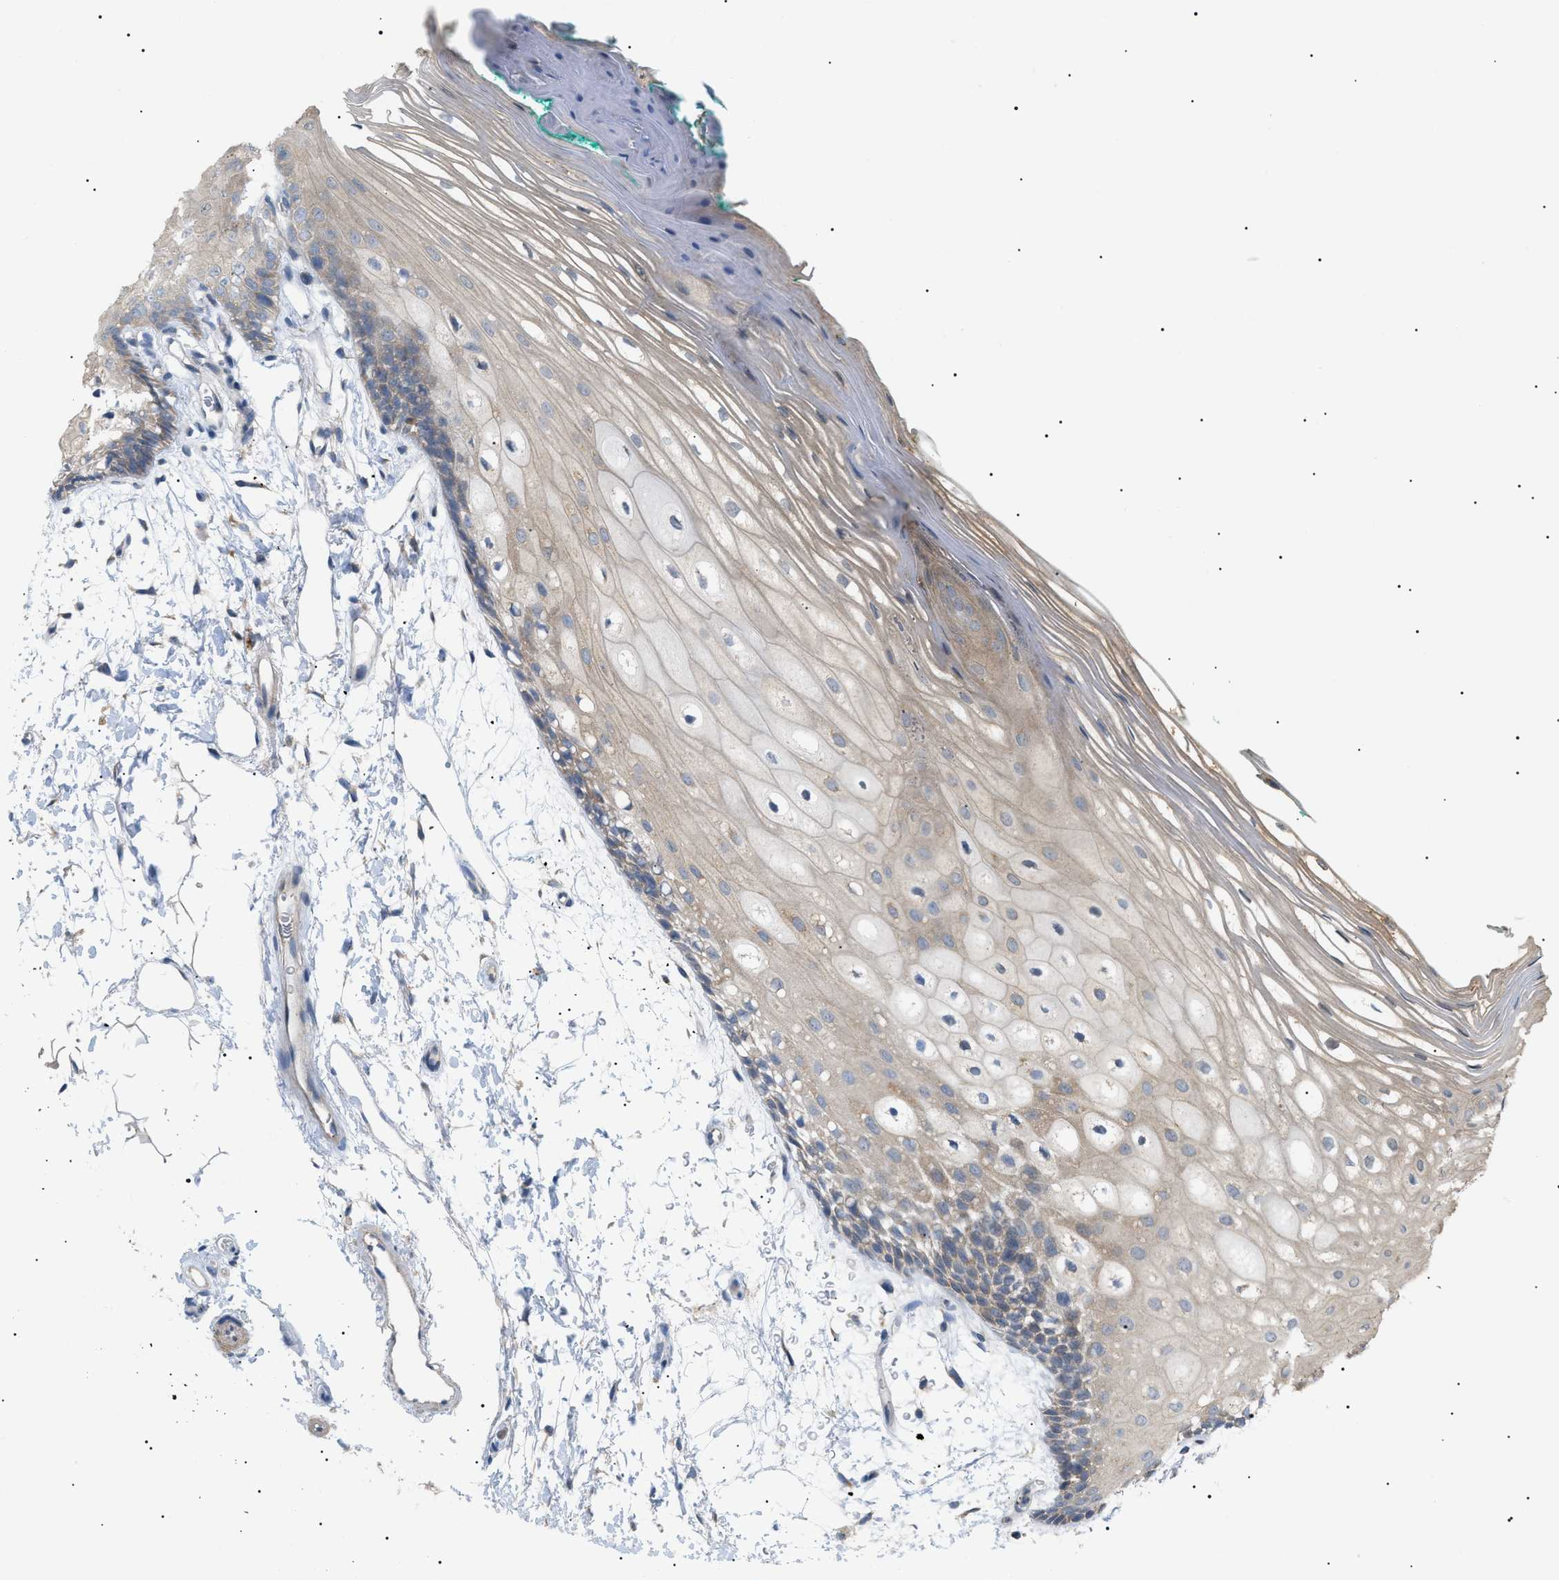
{"staining": {"intensity": "weak", "quantity": ">75%", "location": "cytoplasmic/membranous"}, "tissue": "oral mucosa", "cell_type": "Squamous epithelial cells", "image_type": "normal", "snomed": [{"axis": "morphology", "description": "Normal tissue, NOS"}, {"axis": "topography", "description": "Skeletal muscle"}, {"axis": "topography", "description": "Oral tissue"}, {"axis": "topography", "description": "Peripheral nerve tissue"}], "caption": "Immunohistochemistry (IHC) image of normal oral mucosa stained for a protein (brown), which demonstrates low levels of weak cytoplasmic/membranous positivity in approximately >75% of squamous epithelial cells.", "gene": "IRS2", "patient": {"sex": "female", "age": 84}}